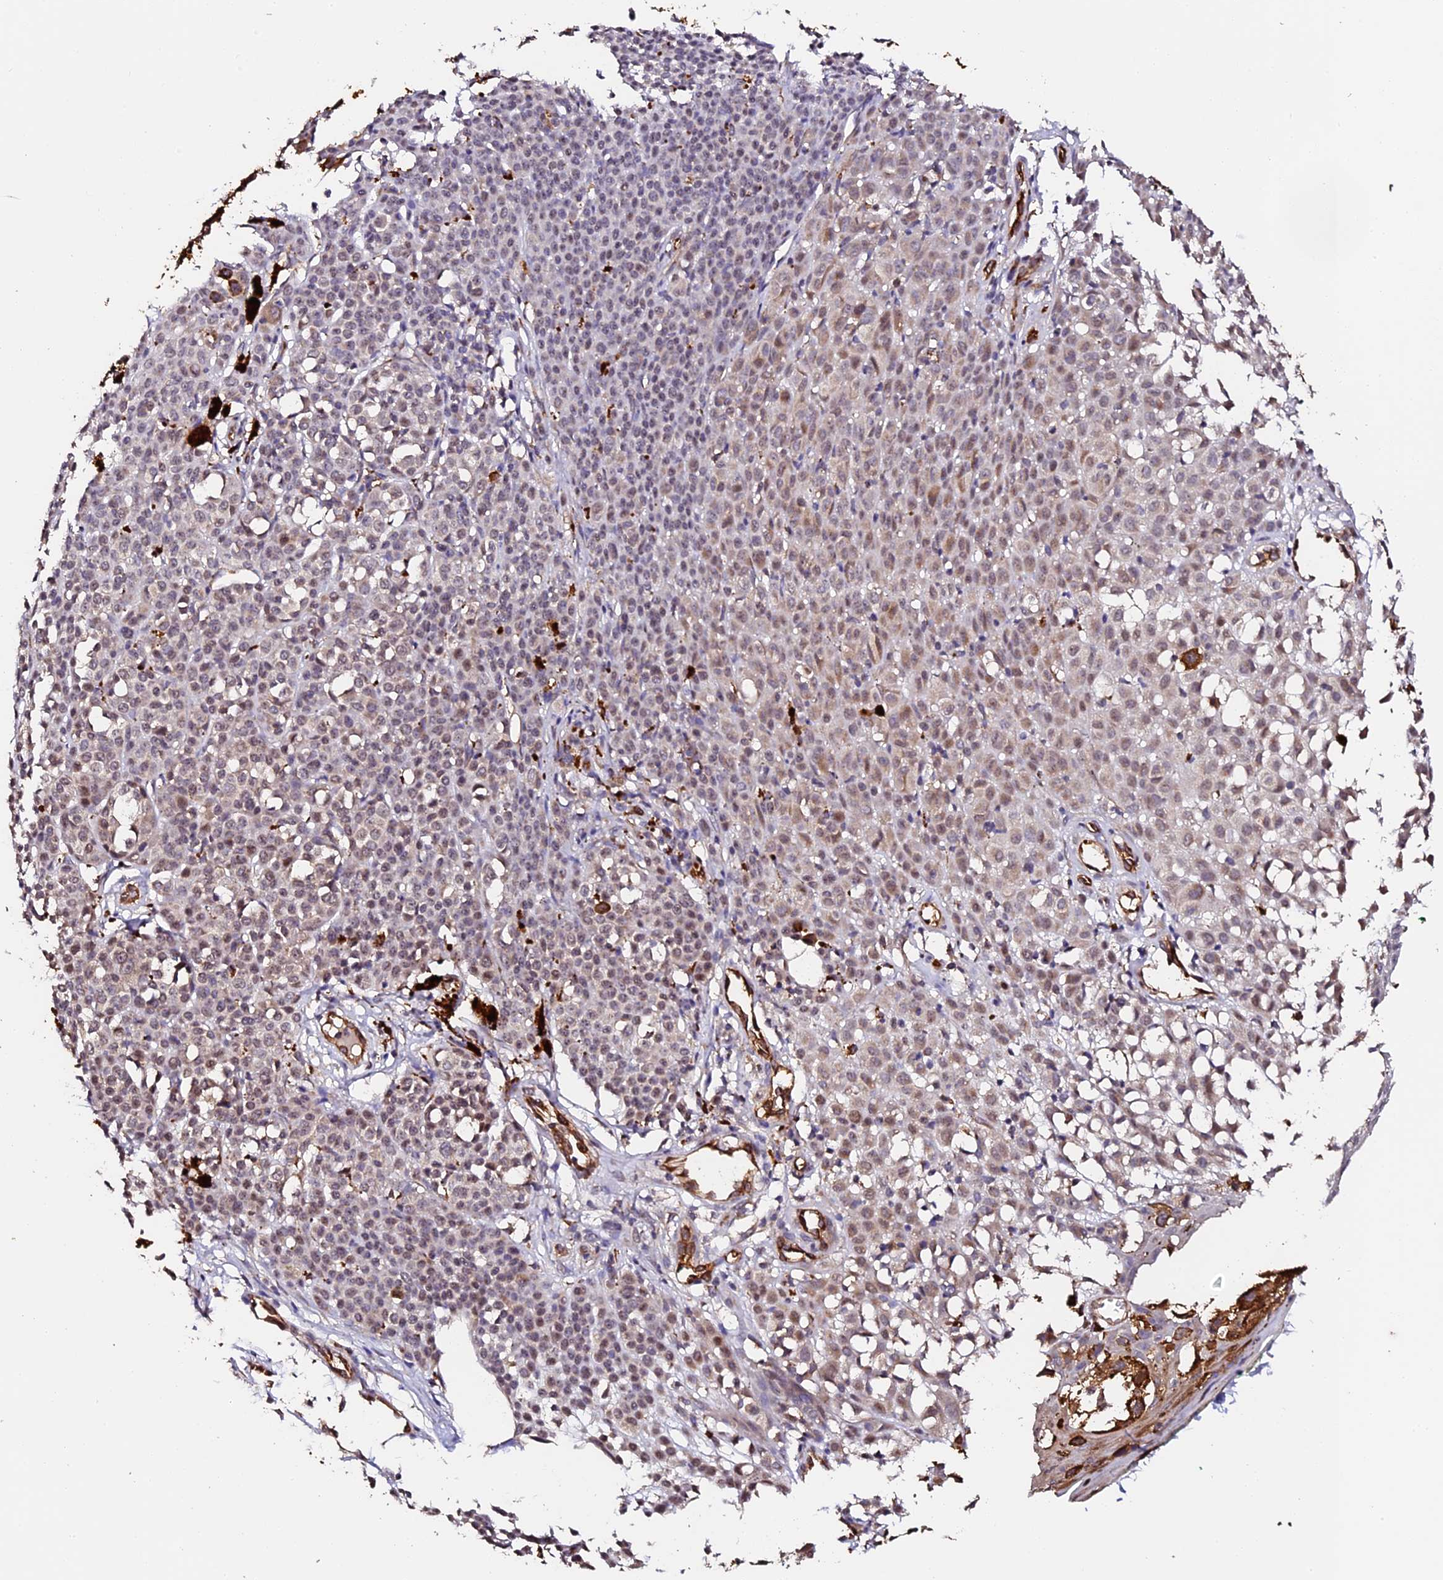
{"staining": {"intensity": "weak", "quantity": "25%-75%", "location": "nuclear"}, "tissue": "melanoma", "cell_type": "Tumor cells", "image_type": "cancer", "snomed": [{"axis": "morphology", "description": "Malignant melanoma, NOS"}, {"axis": "topography", "description": "Skin of leg"}], "caption": "Immunohistochemical staining of melanoma demonstrates low levels of weak nuclear expression in about 25%-75% of tumor cells. Nuclei are stained in blue.", "gene": "TDO2", "patient": {"sex": "female", "age": 72}}